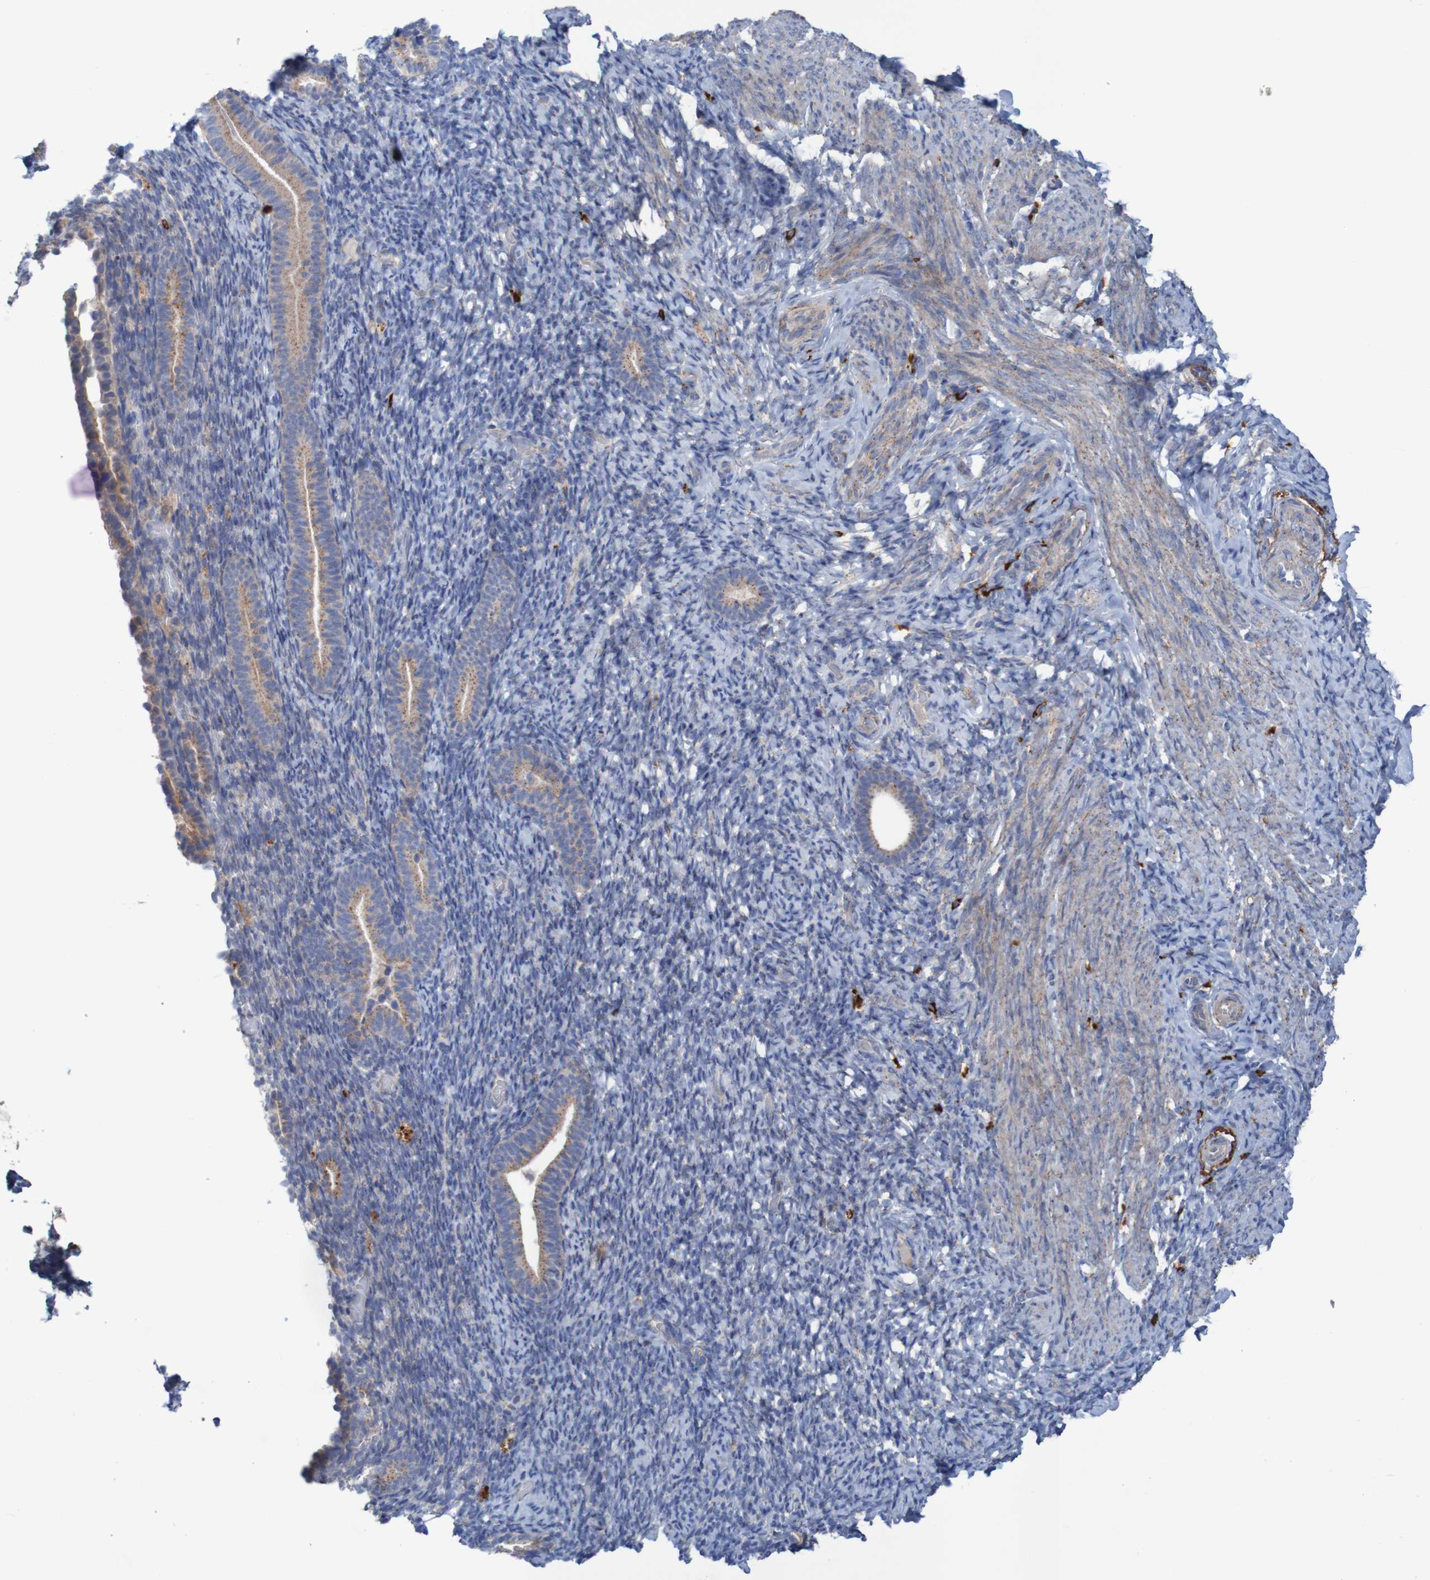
{"staining": {"intensity": "negative", "quantity": "none", "location": "none"}, "tissue": "endometrium", "cell_type": "Cells in endometrial stroma", "image_type": "normal", "snomed": [{"axis": "morphology", "description": "Normal tissue, NOS"}, {"axis": "topography", "description": "Endometrium"}], "caption": "Histopathology image shows no significant protein expression in cells in endometrial stroma of normal endometrium.", "gene": "ANGPT4", "patient": {"sex": "female", "age": 51}}